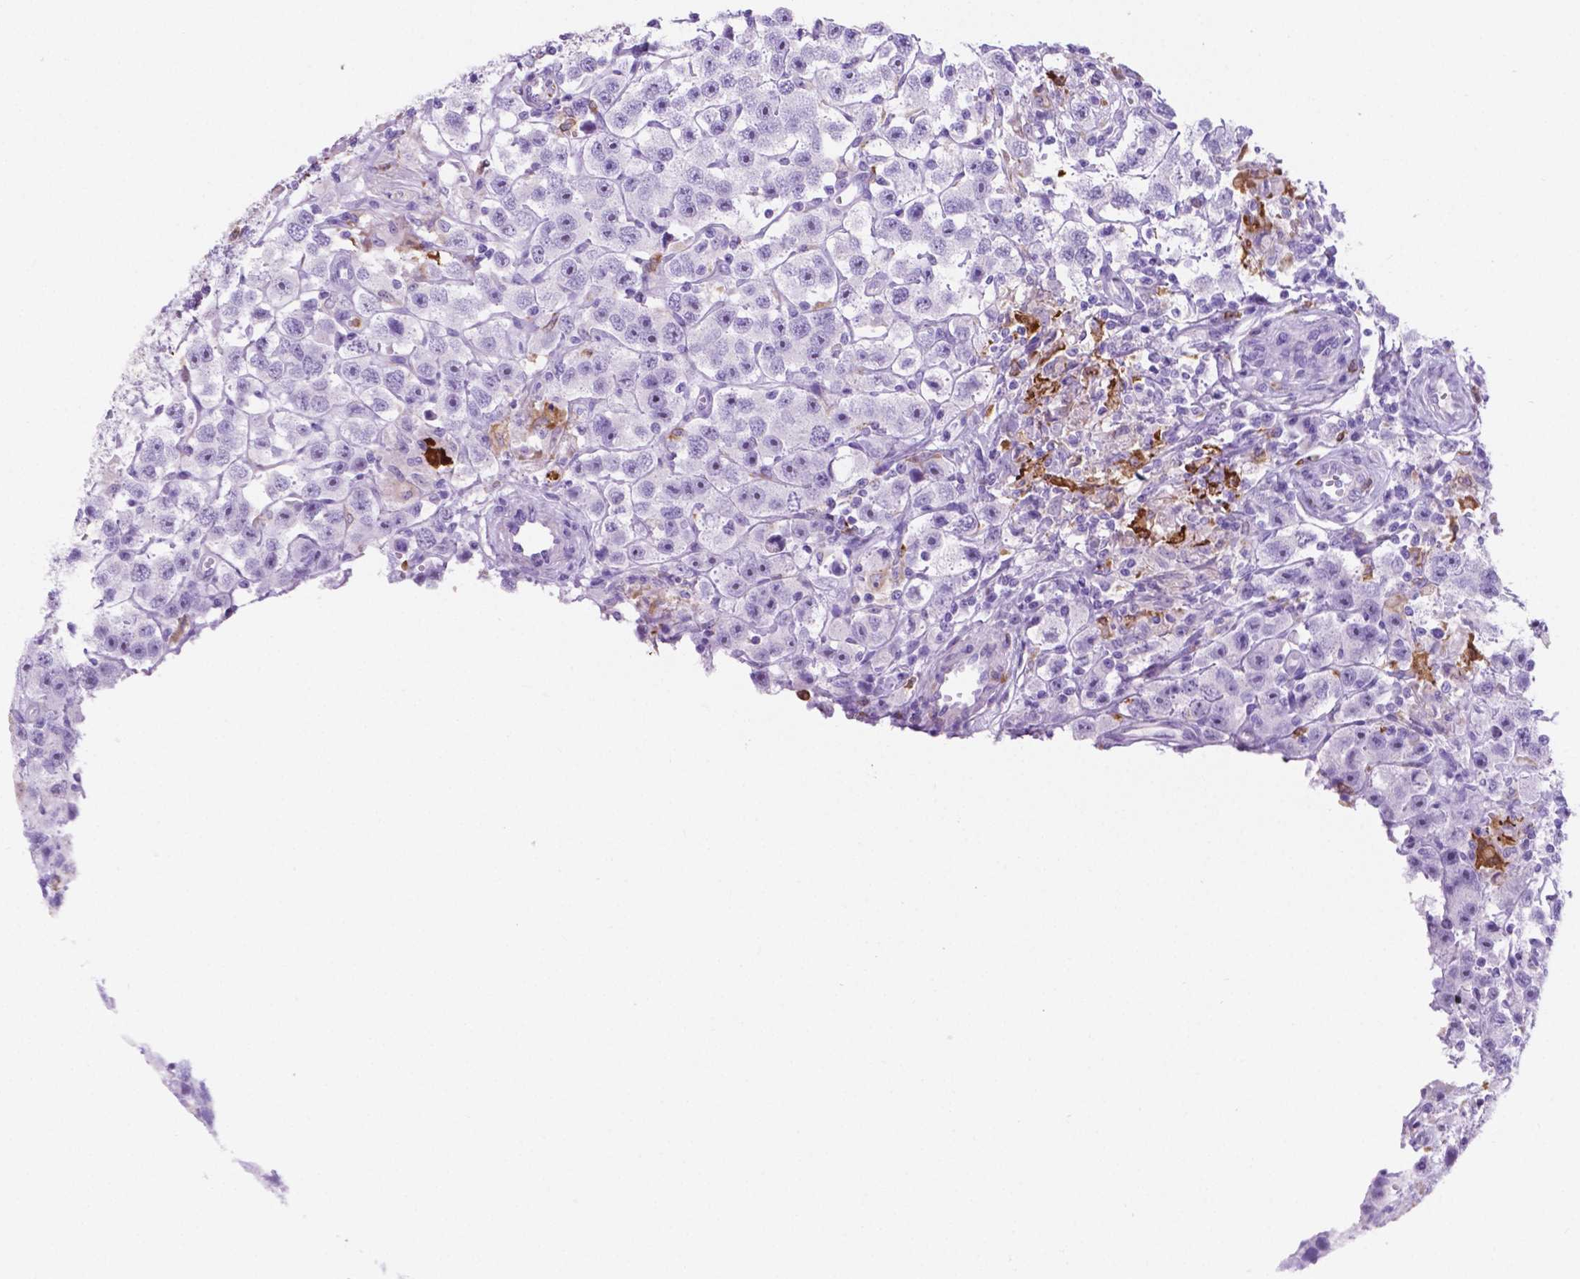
{"staining": {"intensity": "negative", "quantity": "none", "location": "none"}, "tissue": "testis cancer", "cell_type": "Tumor cells", "image_type": "cancer", "snomed": [{"axis": "morphology", "description": "Seminoma, NOS"}, {"axis": "topography", "description": "Testis"}], "caption": "This is an immunohistochemistry image of human testis seminoma. There is no expression in tumor cells.", "gene": "MACF1", "patient": {"sex": "male", "age": 45}}